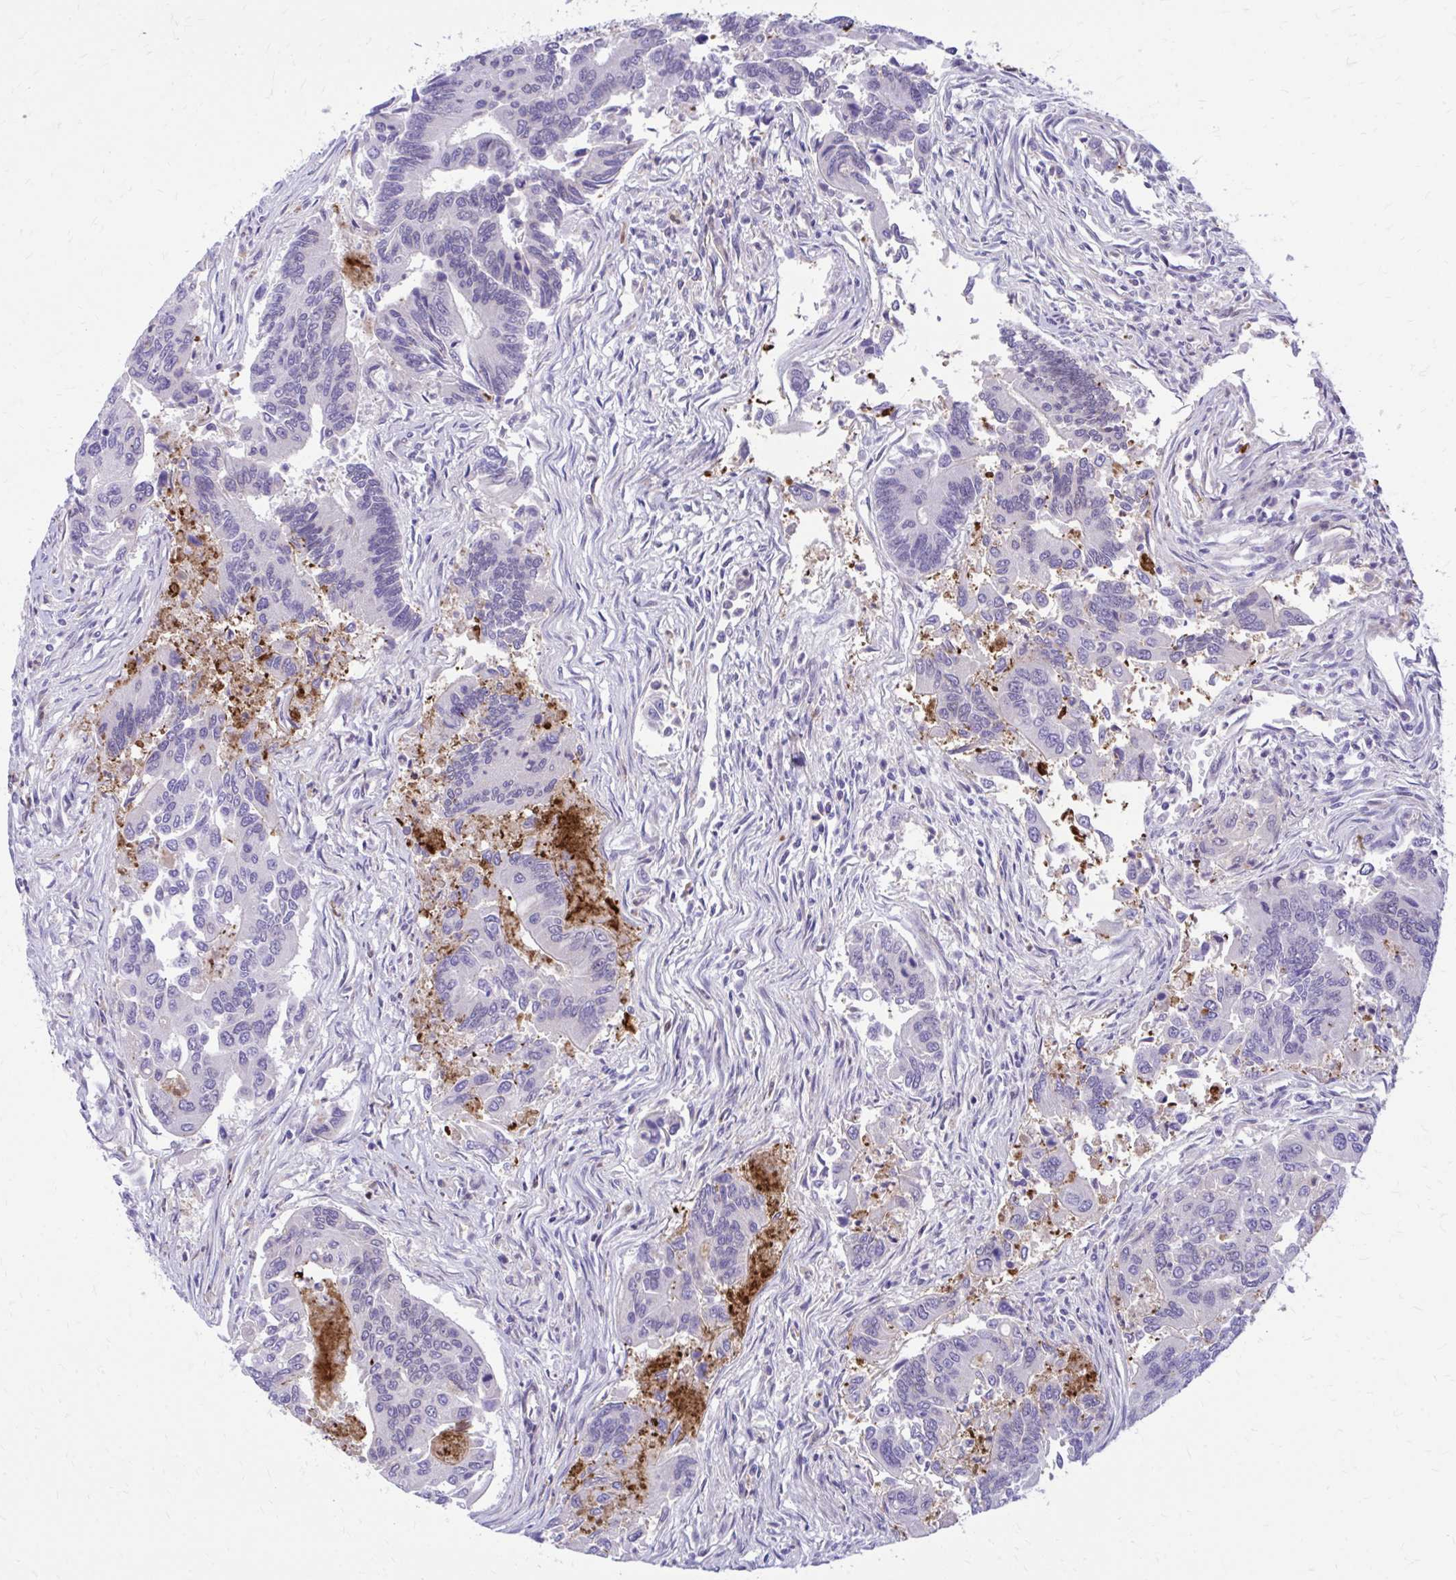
{"staining": {"intensity": "negative", "quantity": "none", "location": "none"}, "tissue": "colorectal cancer", "cell_type": "Tumor cells", "image_type": "cancer", "snomed": [{"axis": "morphology", "description": "Adenocarcinoma, NOS"}, {"axis": "topography", "description": "Colon"}], "caption": "DAB (3,3'-diaminobenzidine) immunohistochemical staining of human colorectal cancer demonstrates no significant positivity in tumor cells.", "gene": "ADAMTSL1", "patient": {"sex": "female", "age": 67}}